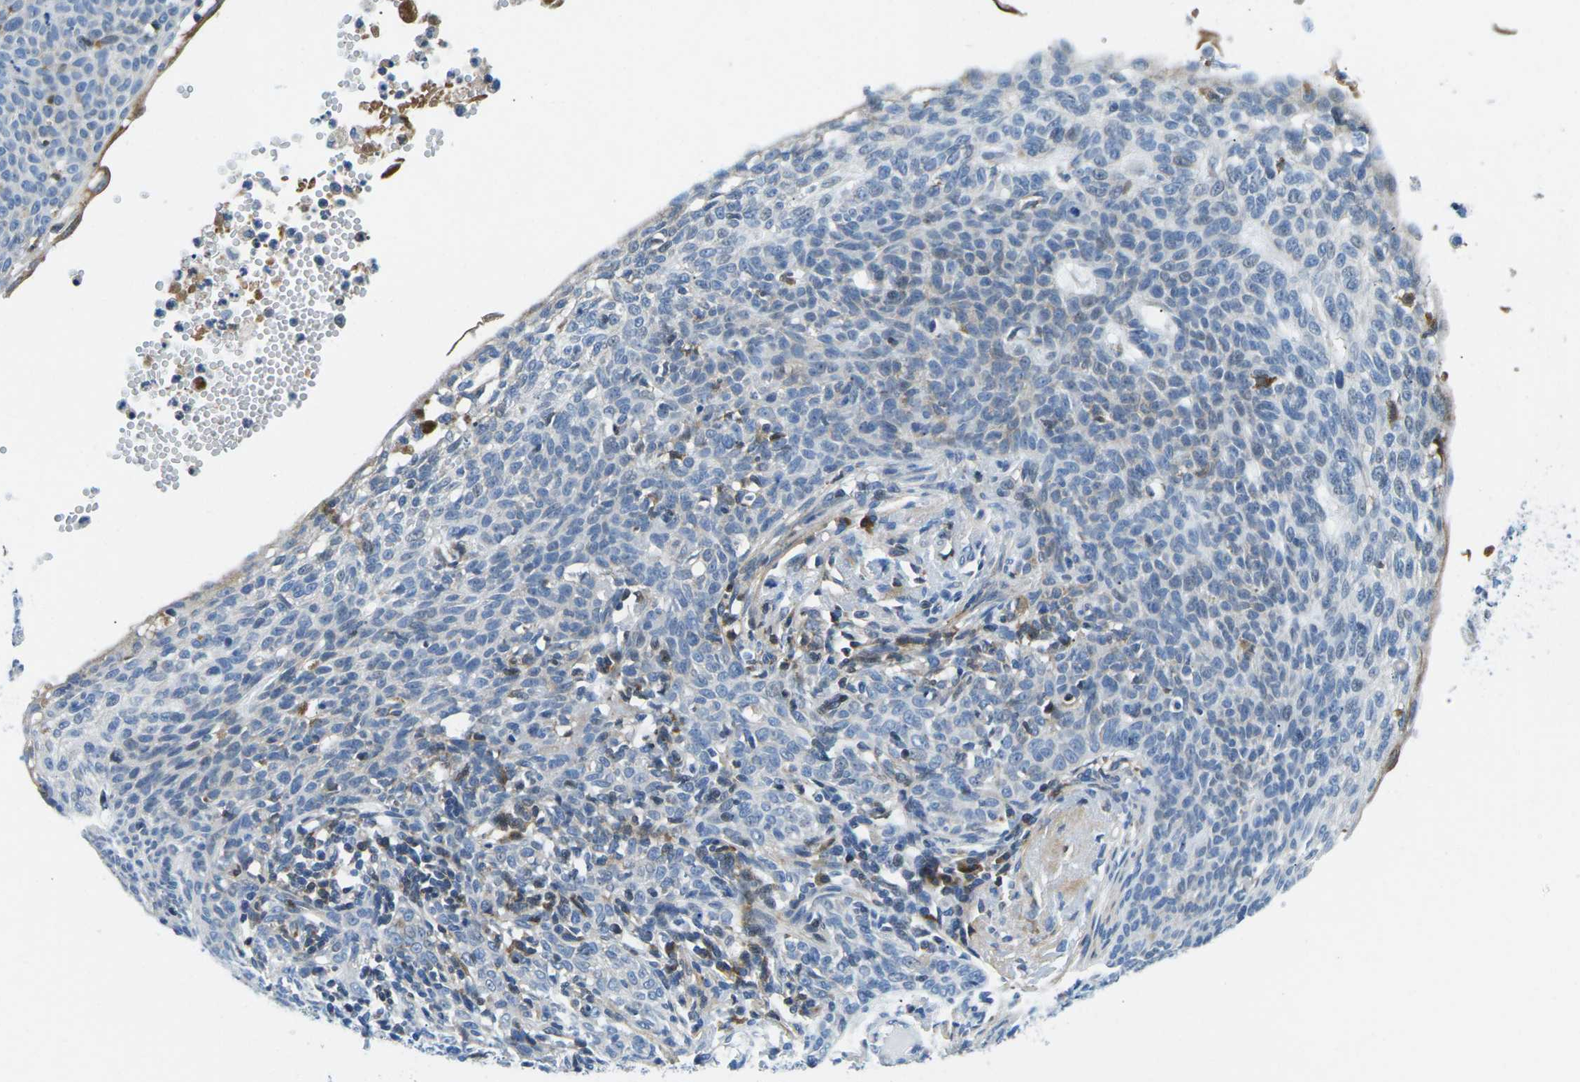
{"staining": {"intensity": "weak", "quantity": "<25%", "location": "cytoplasmic/membranous"}, "tissue": "skin cancer", "cell_type": "Tumor cells", "image_type": "cancer", "snomed": [{"axis": "morphology", "description": "Normal tissue, NOS"}, {"axis": "morphology", "description": "Basal cell carcinoma"}, {"axis": "topography", "description": "Skin"}], "caption": "There is no significant positivity in tumor cells of skin cancer. (Stains: DAB (3,3'-diaminobenzidine) immunohistochemistry (IHC) with hematoxylin counter stain, Microscopy: brightfield microscopy at high magnification).", "gene": "CFB", "patient": {"sex": "male", "age": 87}}